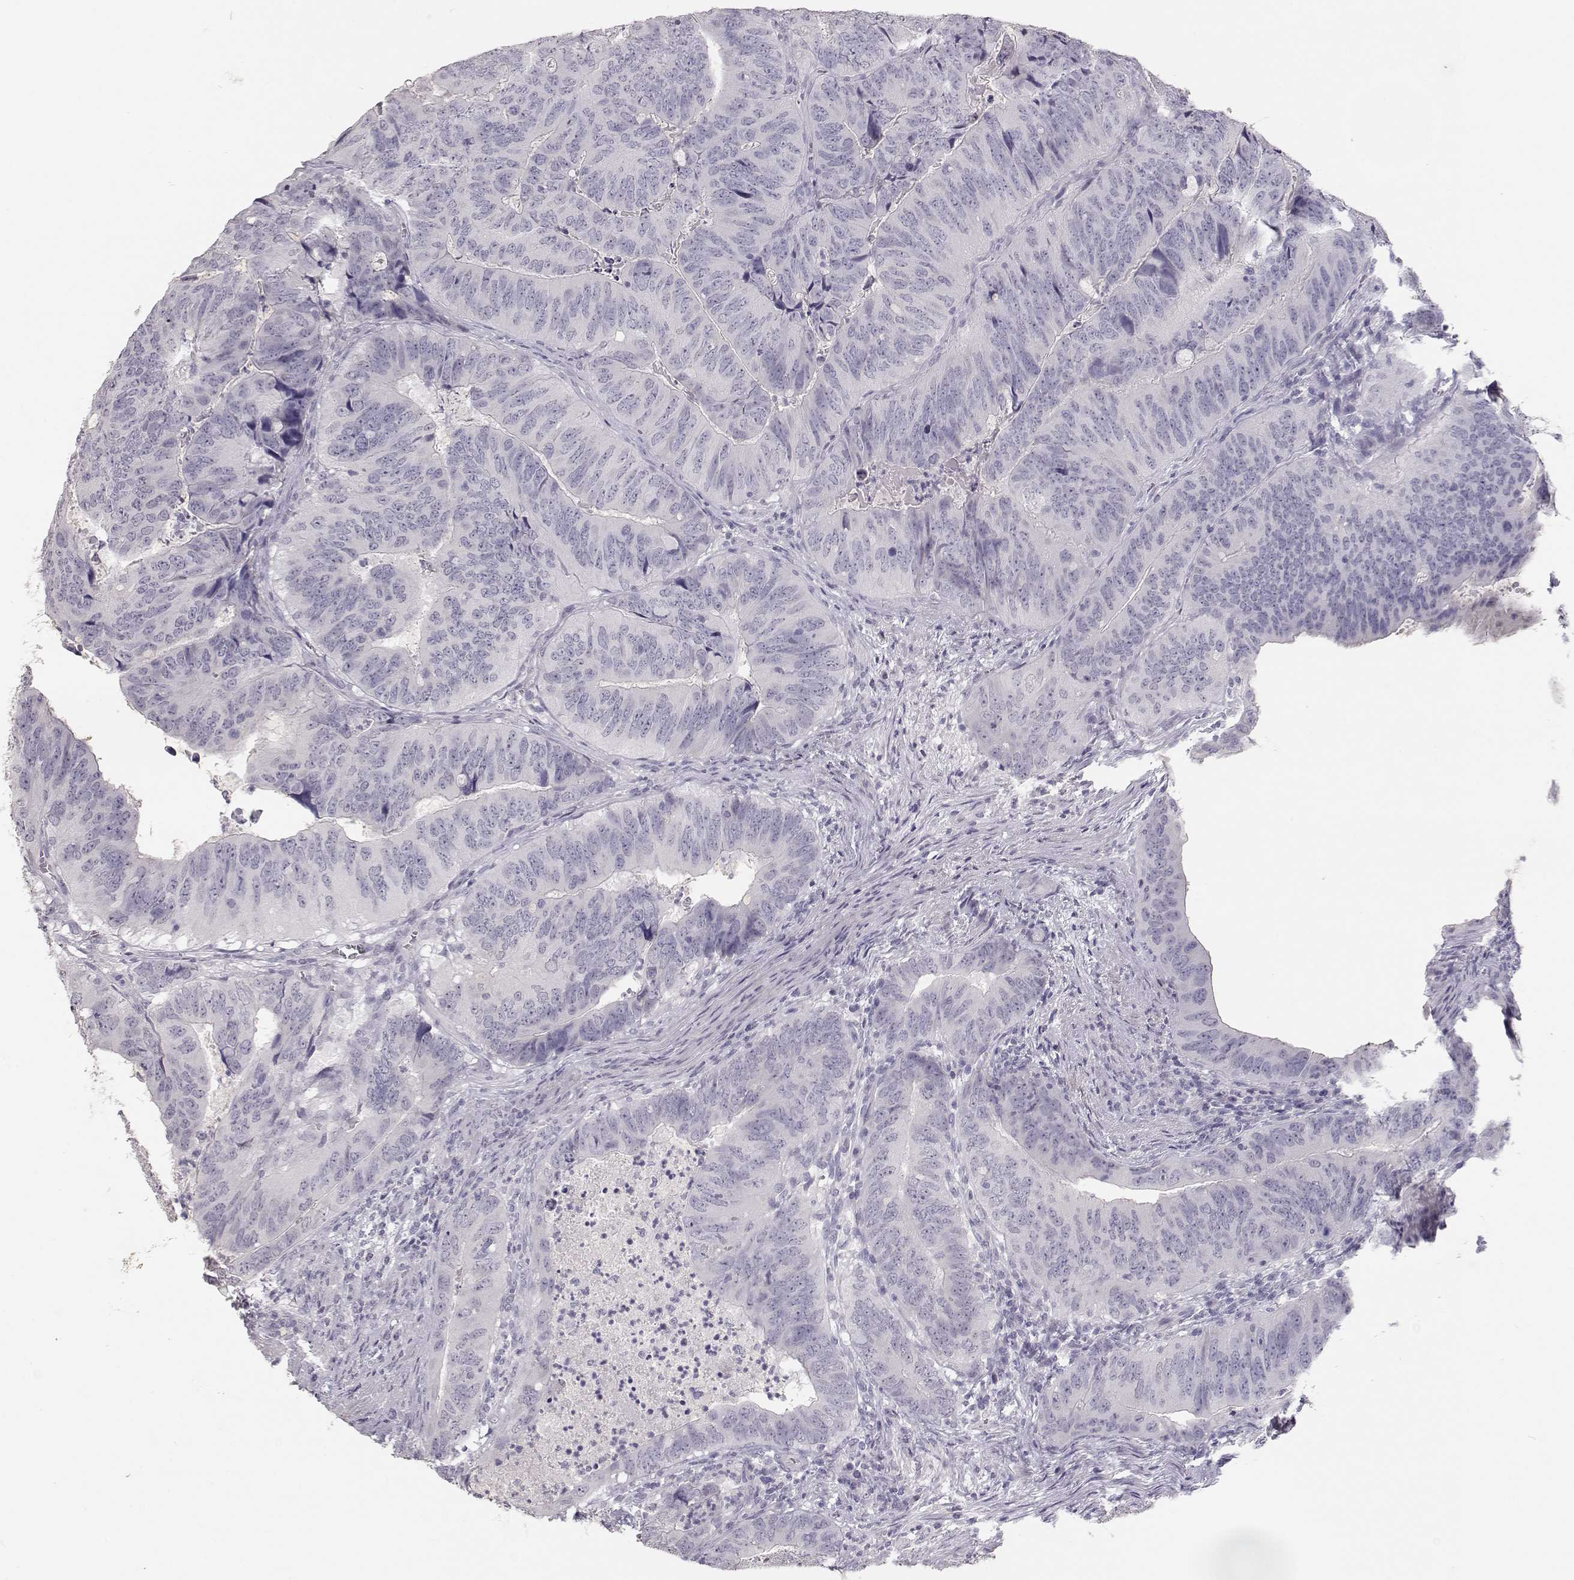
{"staining": {"intensity": "negative", "quantity": "none", "location": "none"}, "tissue": "colorectal cancer", "cell_type": "Tumor cells", "image_type": "cancer", "snomed": [{"axis": "morphology", "description": "Adenocarcinoma, NOS"}, {"axis": "topography", "description": "Colon"}], "caption": "High magnification brightfield microscopy of colorectal cancer stained with DAB (brown) and counterstained with hematoxylin (blue): tumor cells show no significant staining. (DAB (3,3'-diaminobenzidine) immunohistochemistry (IHC) with hematoxylin counter stain).", "gene": "TKTL1", "patient": {"sex": "male", "age": 79}}